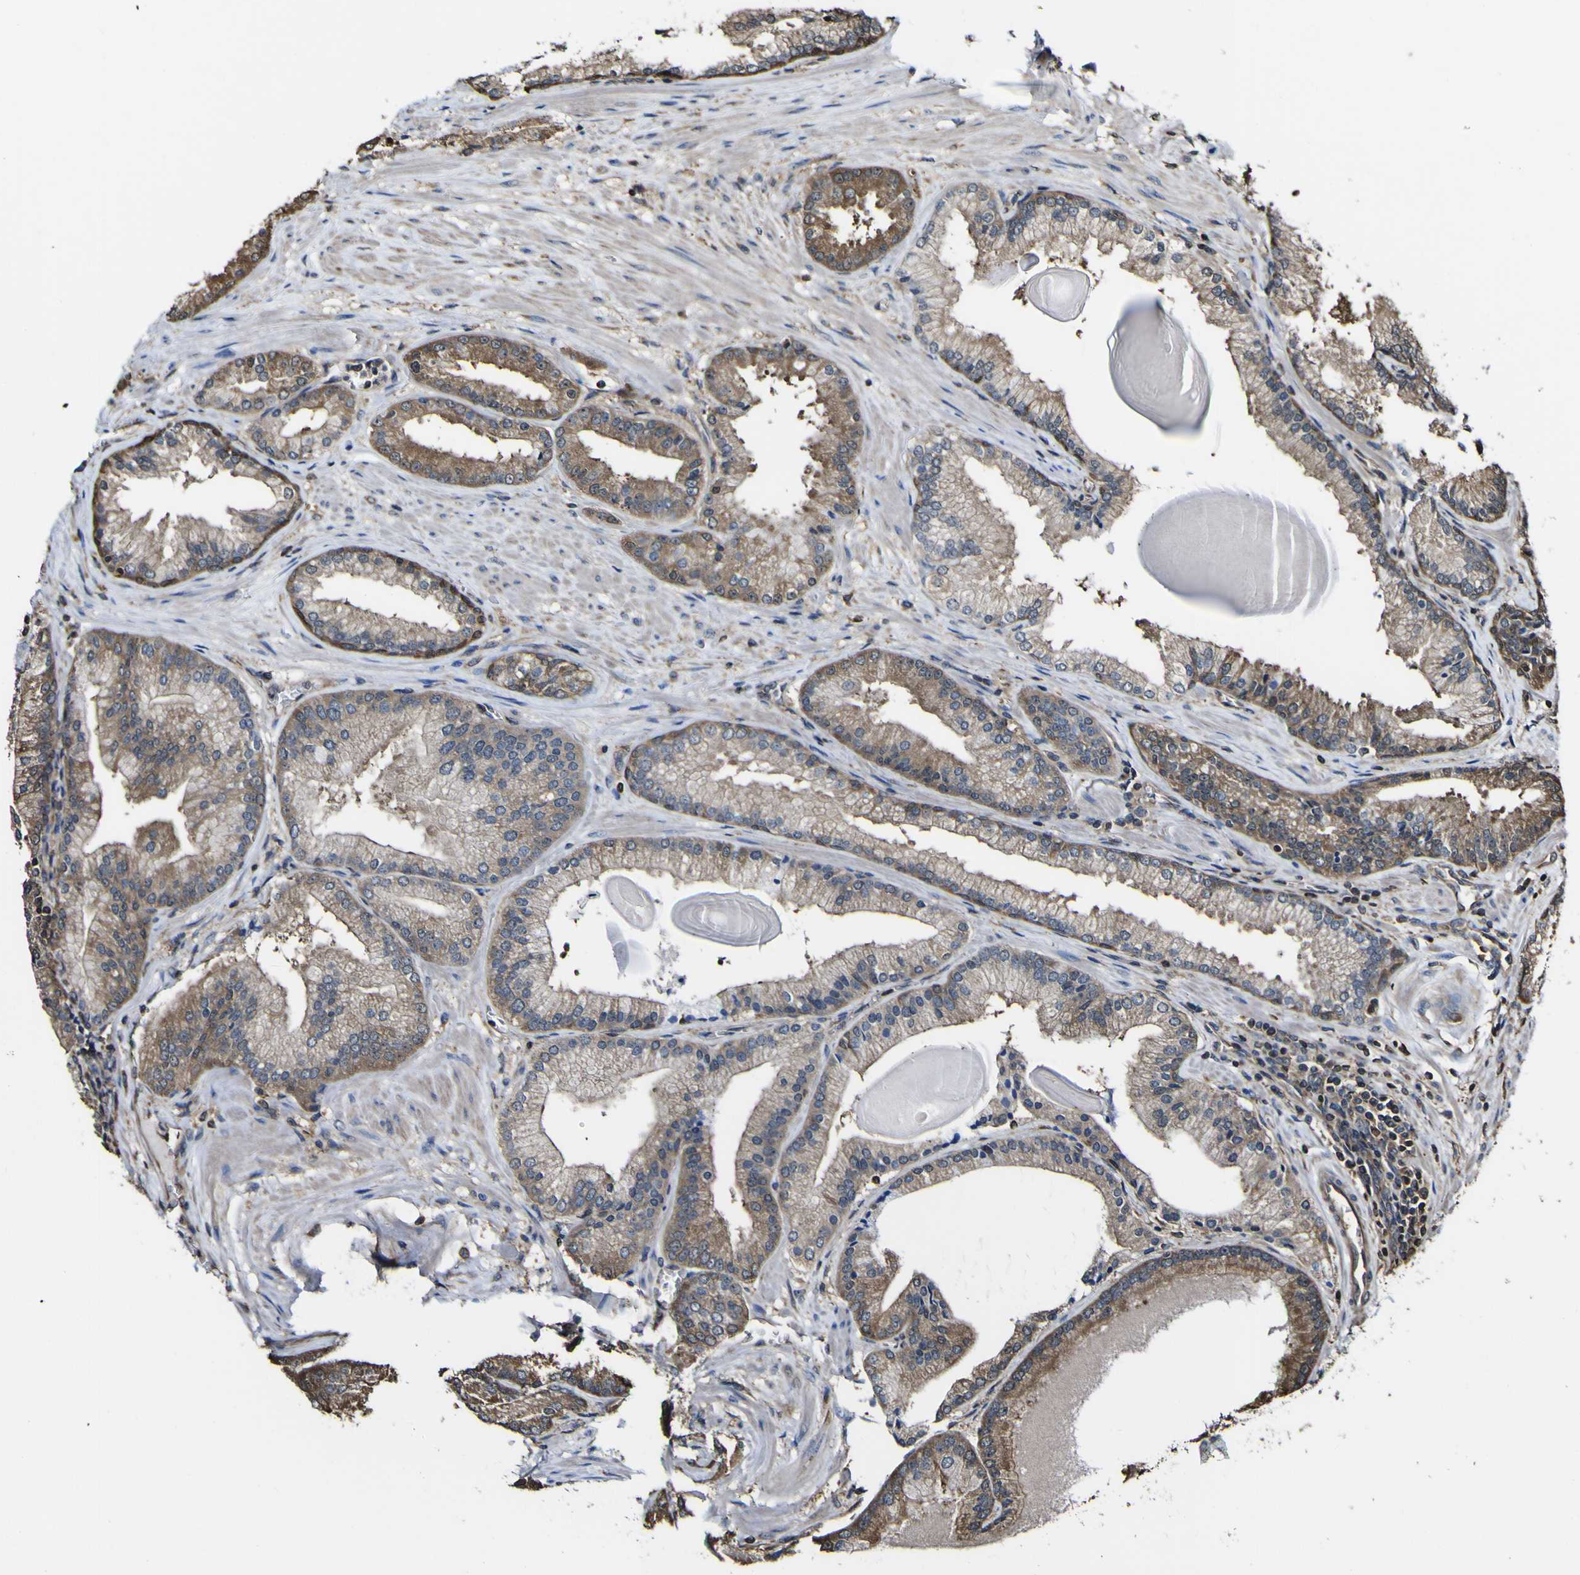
{"staining": {"intensity": "moderate", "quantity": ">75%", "location": "cytoplasmic/membranous"}, "tissue": "prostate cancer", "cell_type": "Tumor cells", "image_type": "cancer", "snomed": [{"axis": "morphology", "description": "Adenocarcinoma, Low grade"}, {"axis": "topography", "description": "Prostate"}], "caption": "A brown stain labels moderate cytoplasmic/membranous staining of a protein in human prostate cancer tumor cells. (DAB (3,3'-diaminobenzidine) IHC with brightfield microscopy, high magnification).", "gene": "PTPRR", "patient": {"sex": "male", "age": 59}}